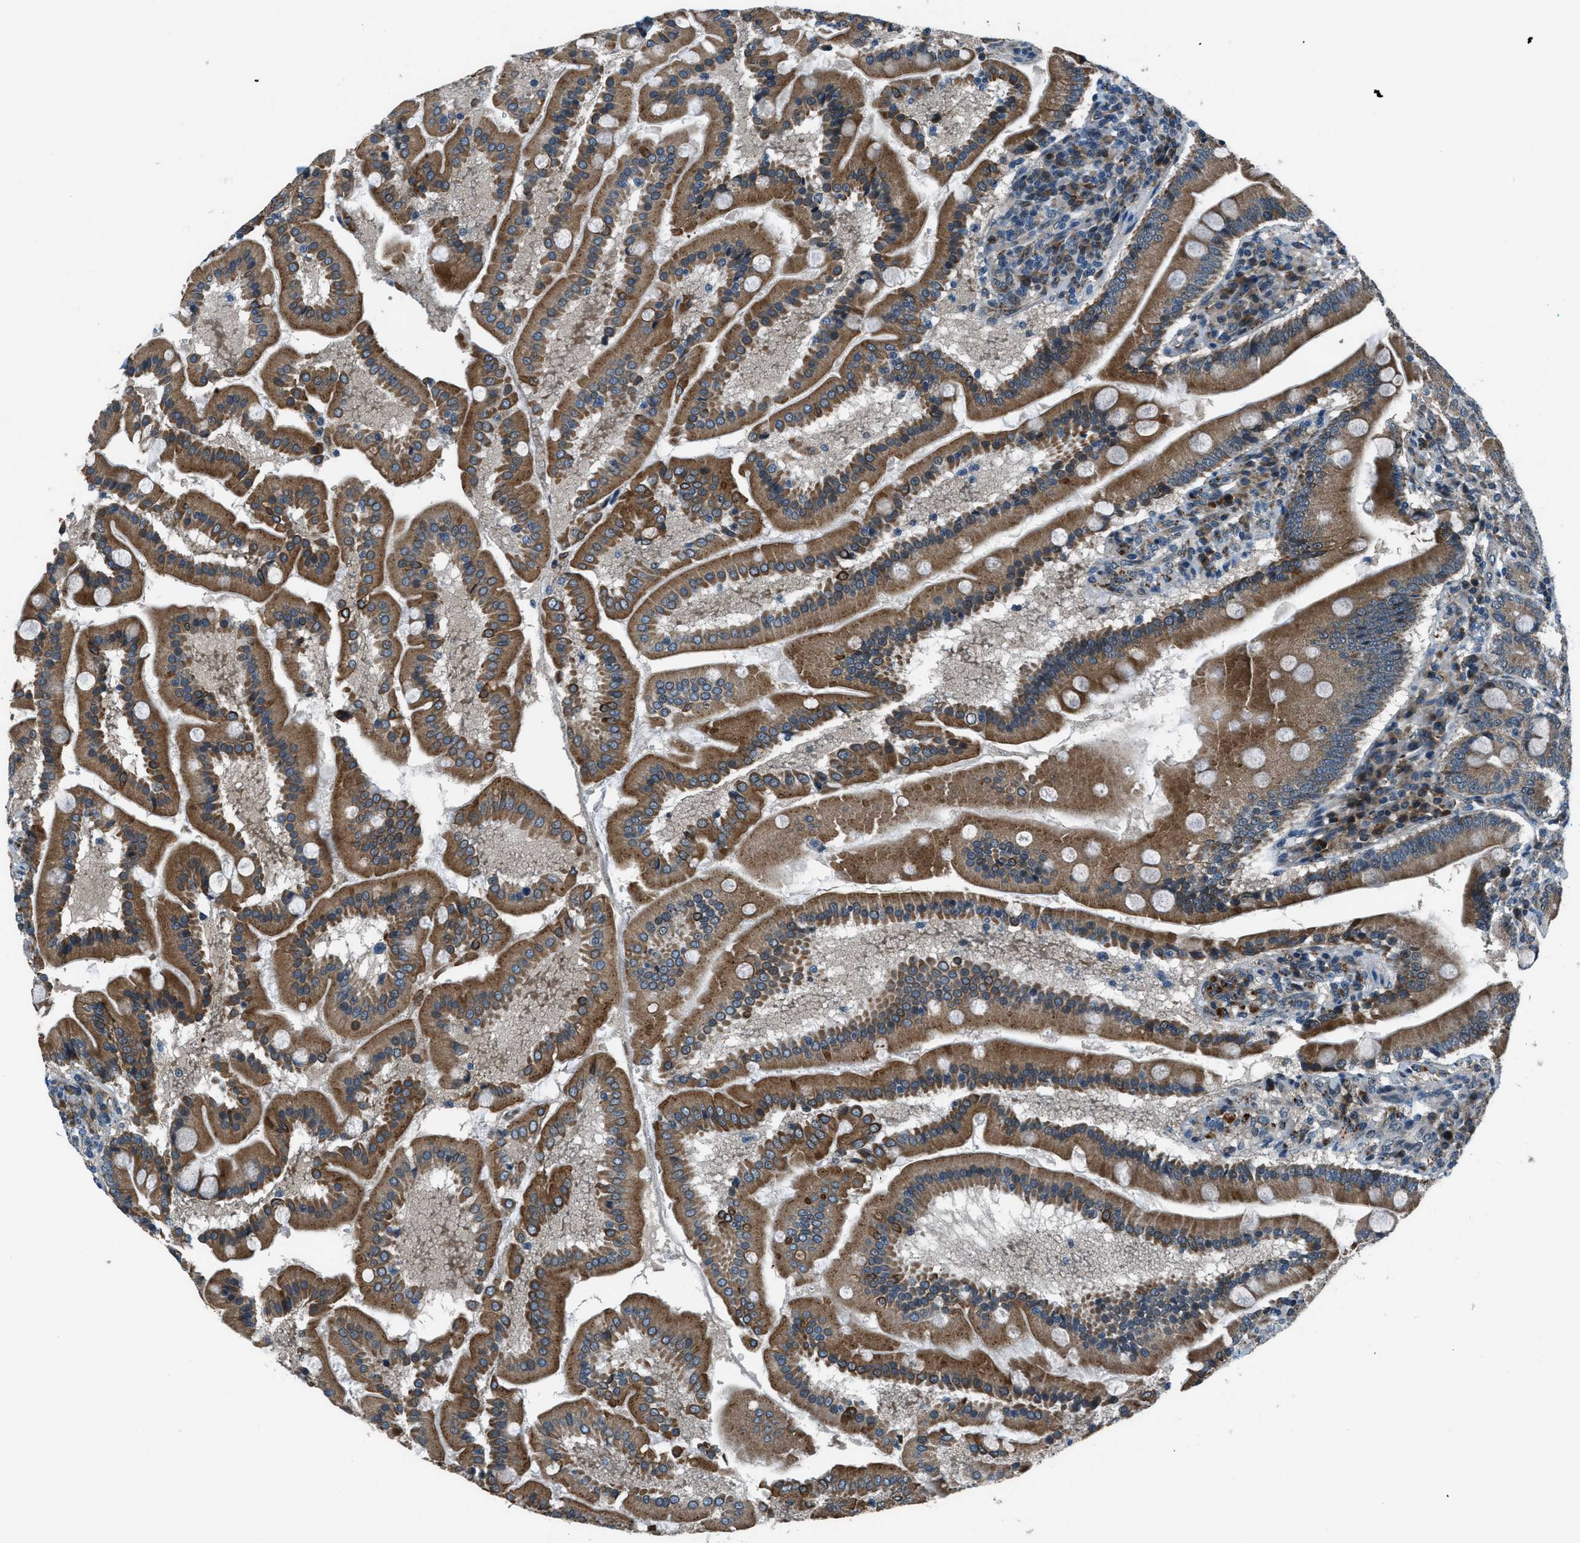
{"staining": {"intensity": "strong", "quantity": ">75%", "location": "cytoplasmic/membranous"}, "tissue": "duodenum", "cell_type": "Glandular cells", "image_type": "normal", "snomed": [{"axis": "morphology", "description": "Normal tissue, NOS"}, {"axis": "topography", "description": "Duodenum"}], "caption": "The histopathology image exhibits immunohistochemical staining of benign duodenum. There is strong cytoplasmic/membranous positivity is seen in approximately >75% of glandular cells. (DAB (3,3'-diaminobenzidine) IHC with brightfield microscopy, high magnification).", "gene": "GINM1", "patient": {"sex": "male", "age": 50}}